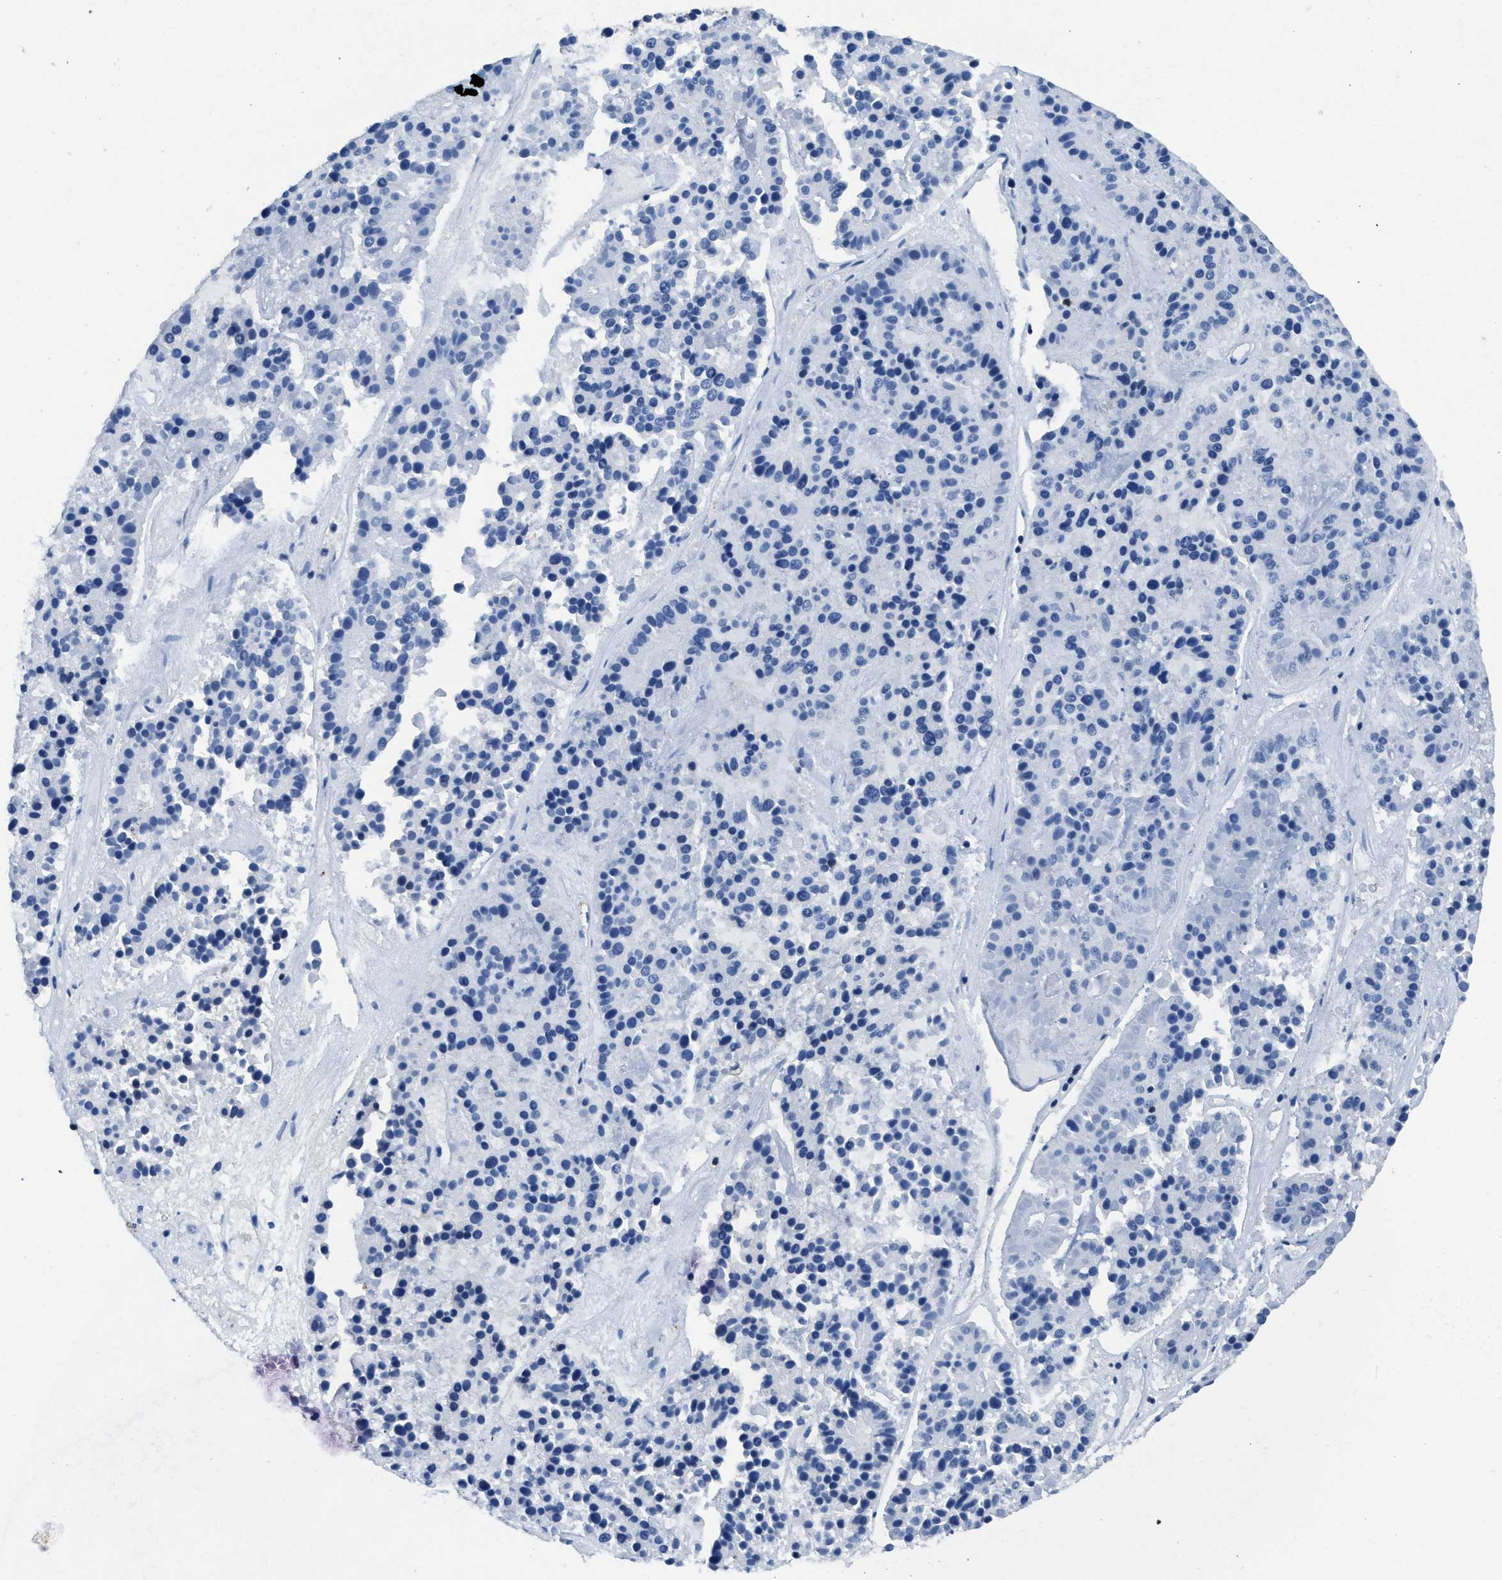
{"staining": {"intensity": "negative", "quantity": "none", "location": "none"}, "tissue": "pancreatic cancer", "cell_type": "Tumor cells", "image_type": "cancer", "snomed": [{"axis": "morphology", "description": "Adenocarcinoma, NOS"}, {"axis": "topography", "description": "Pancreas"}], "caption": "Histopathology image shows no protein positivity in tumor cells of pancreatic cancer tissue.", "gene": "ITGA3", "patient": {"sex": "male", "age": 50}}